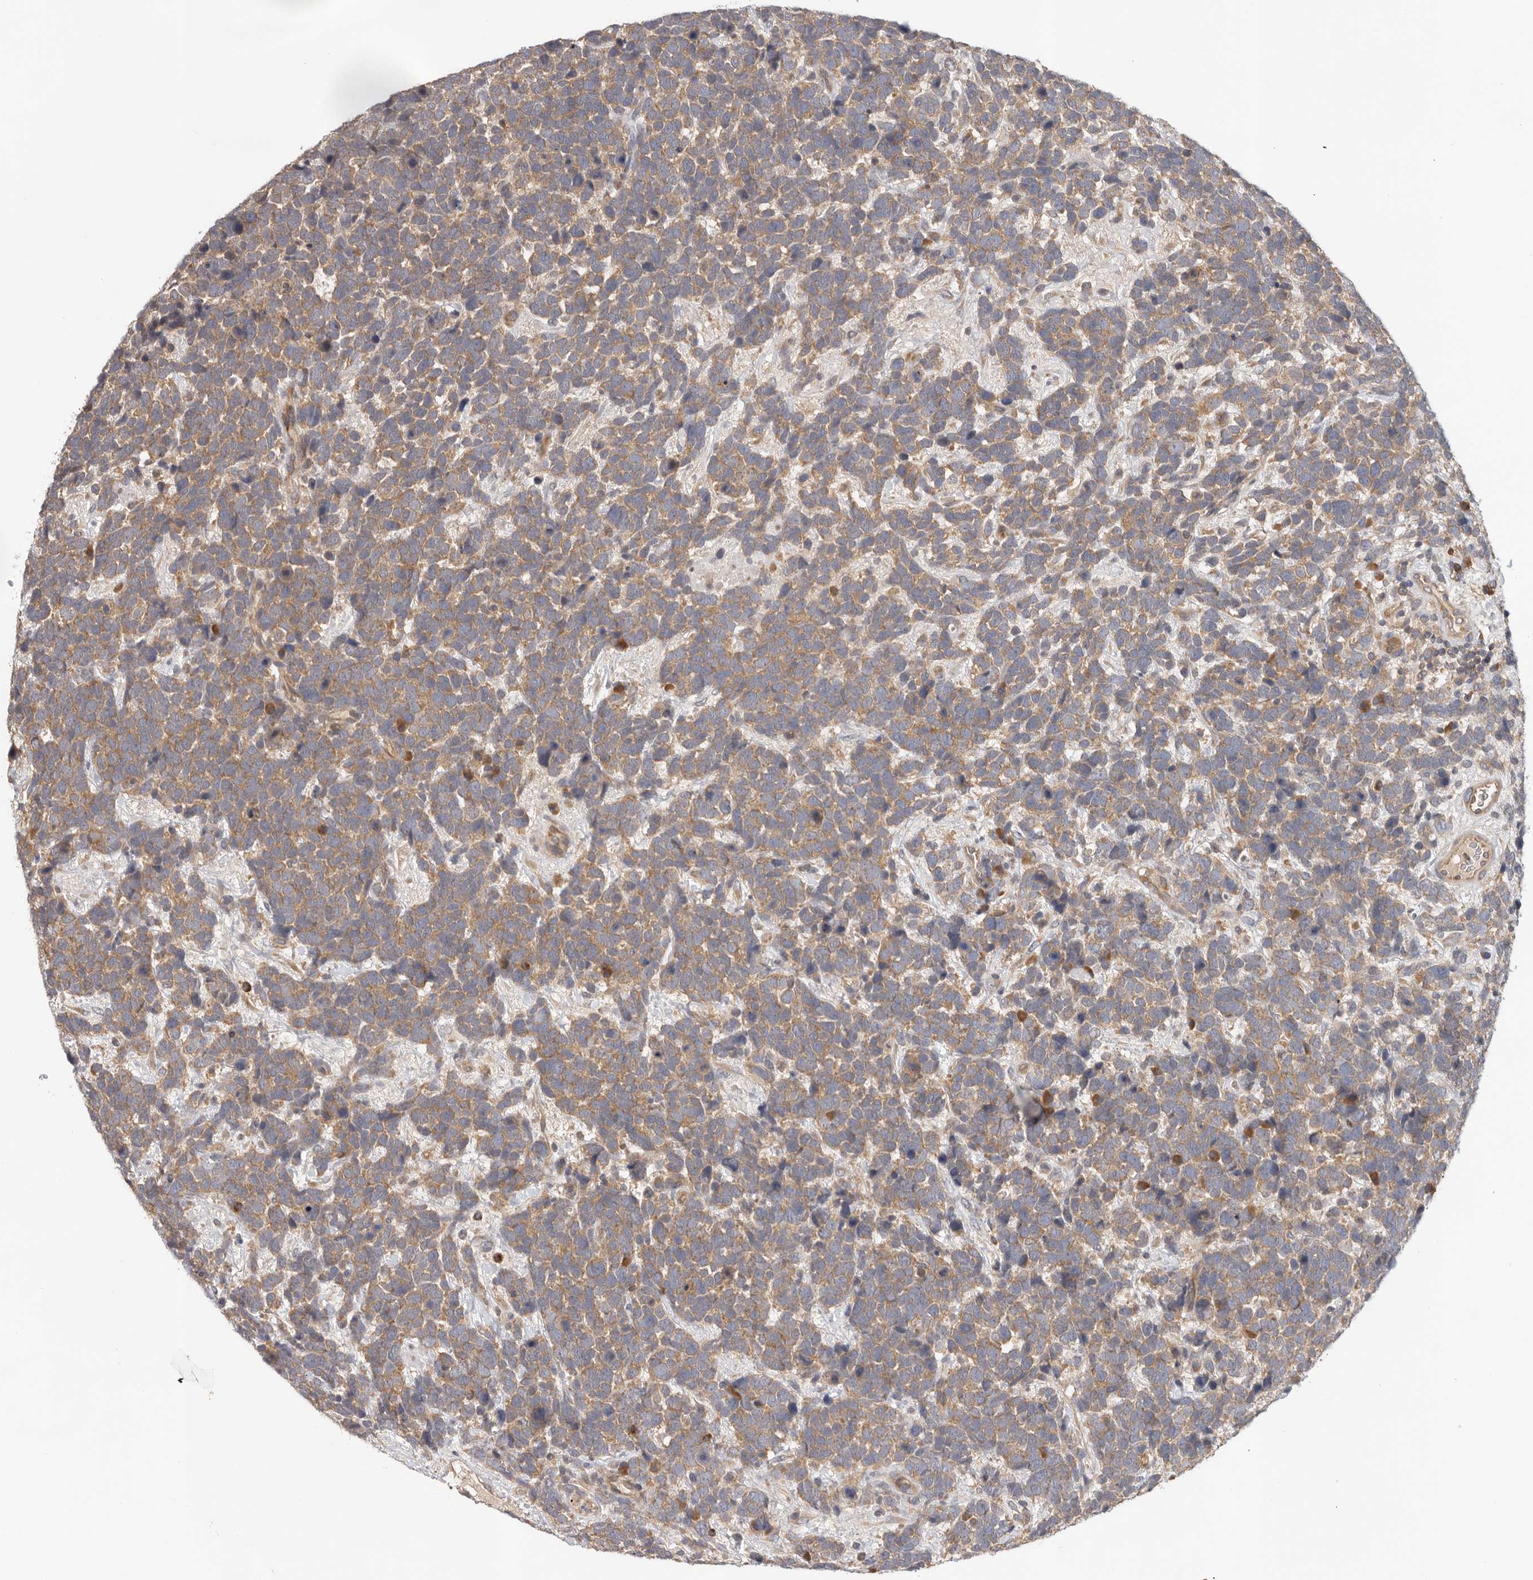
{"staining": {"intensity": "moderate", "quantity": ">75%", "location": "cytoplasmic/membranous"}, "tissue": "urothelial cancer", "cell_type": "Tumor cells", "image_type": "cancer", "snomed": [{"axis": "morphology", "description": "Urothelial carcinoma, High grade"}, {"axis": "topography", "description": "Urinary bladder"}], "caption": "About >75% of tumor cells in urothelial cancer display moderate cytoplasmic/membranous protein expression as visualized by brown immunohistochemical staining.", "gene": "PPP1R42", "patient": {"sex": "female", "age": 82}}